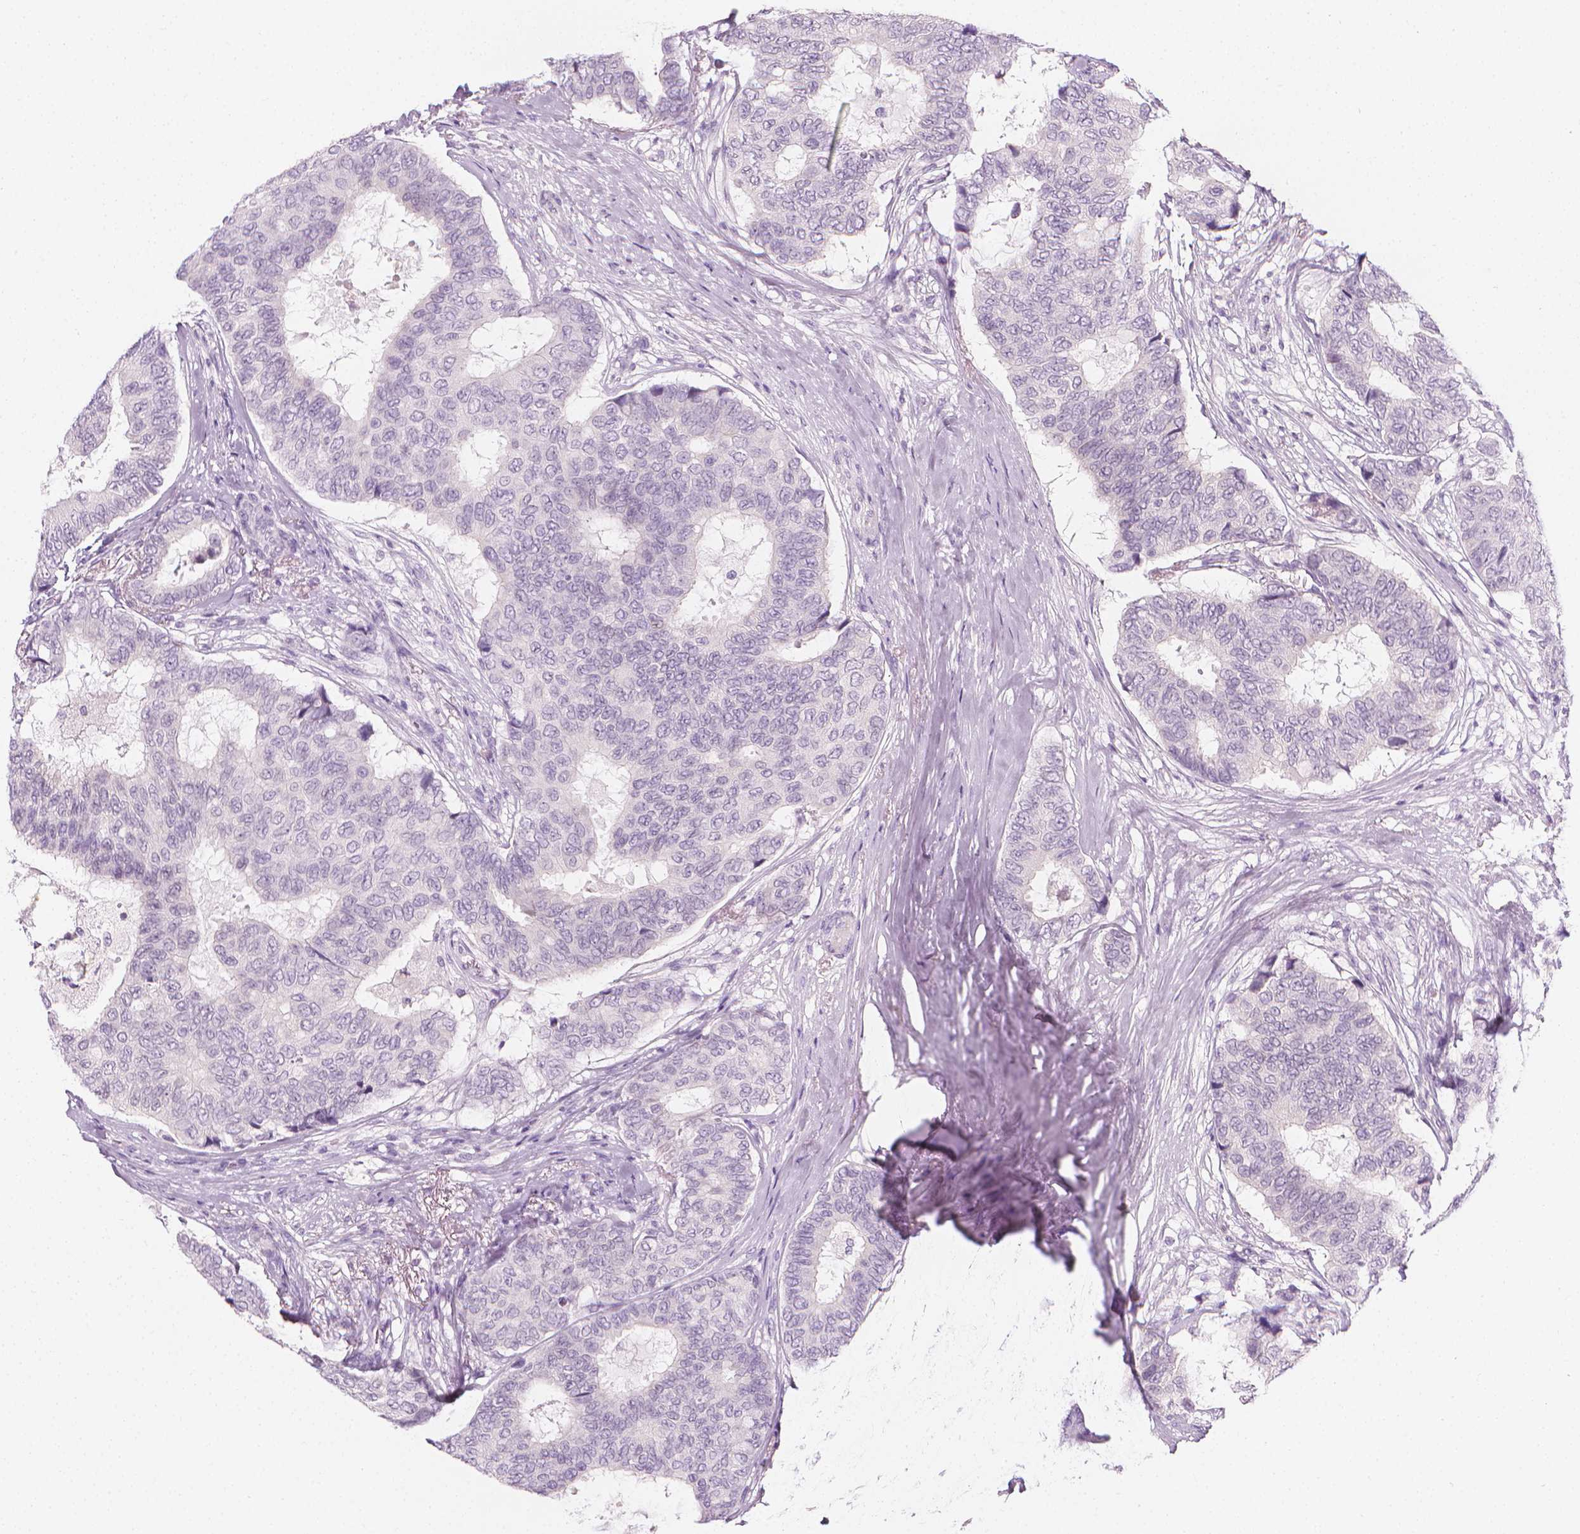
{"staining": {"intensity": "negative", "quantity": "none", "location": "none"}, "tissue": "breast cancer", "cell_type": "Tumor cells", "image_type": "cancer", "snomed": [{"axis": "morphology", "description": "Duct carcinoma"}, {"axis": "topography", "description": "Breast"}], "caption": "This is an immunohistochemistry photomicrograph of human breast cancer (intraductal carcinoma). There is no positivity in tumor cells.", "gene": "DCAF8L1", "patient": {"sex": "female", "age": 75}}